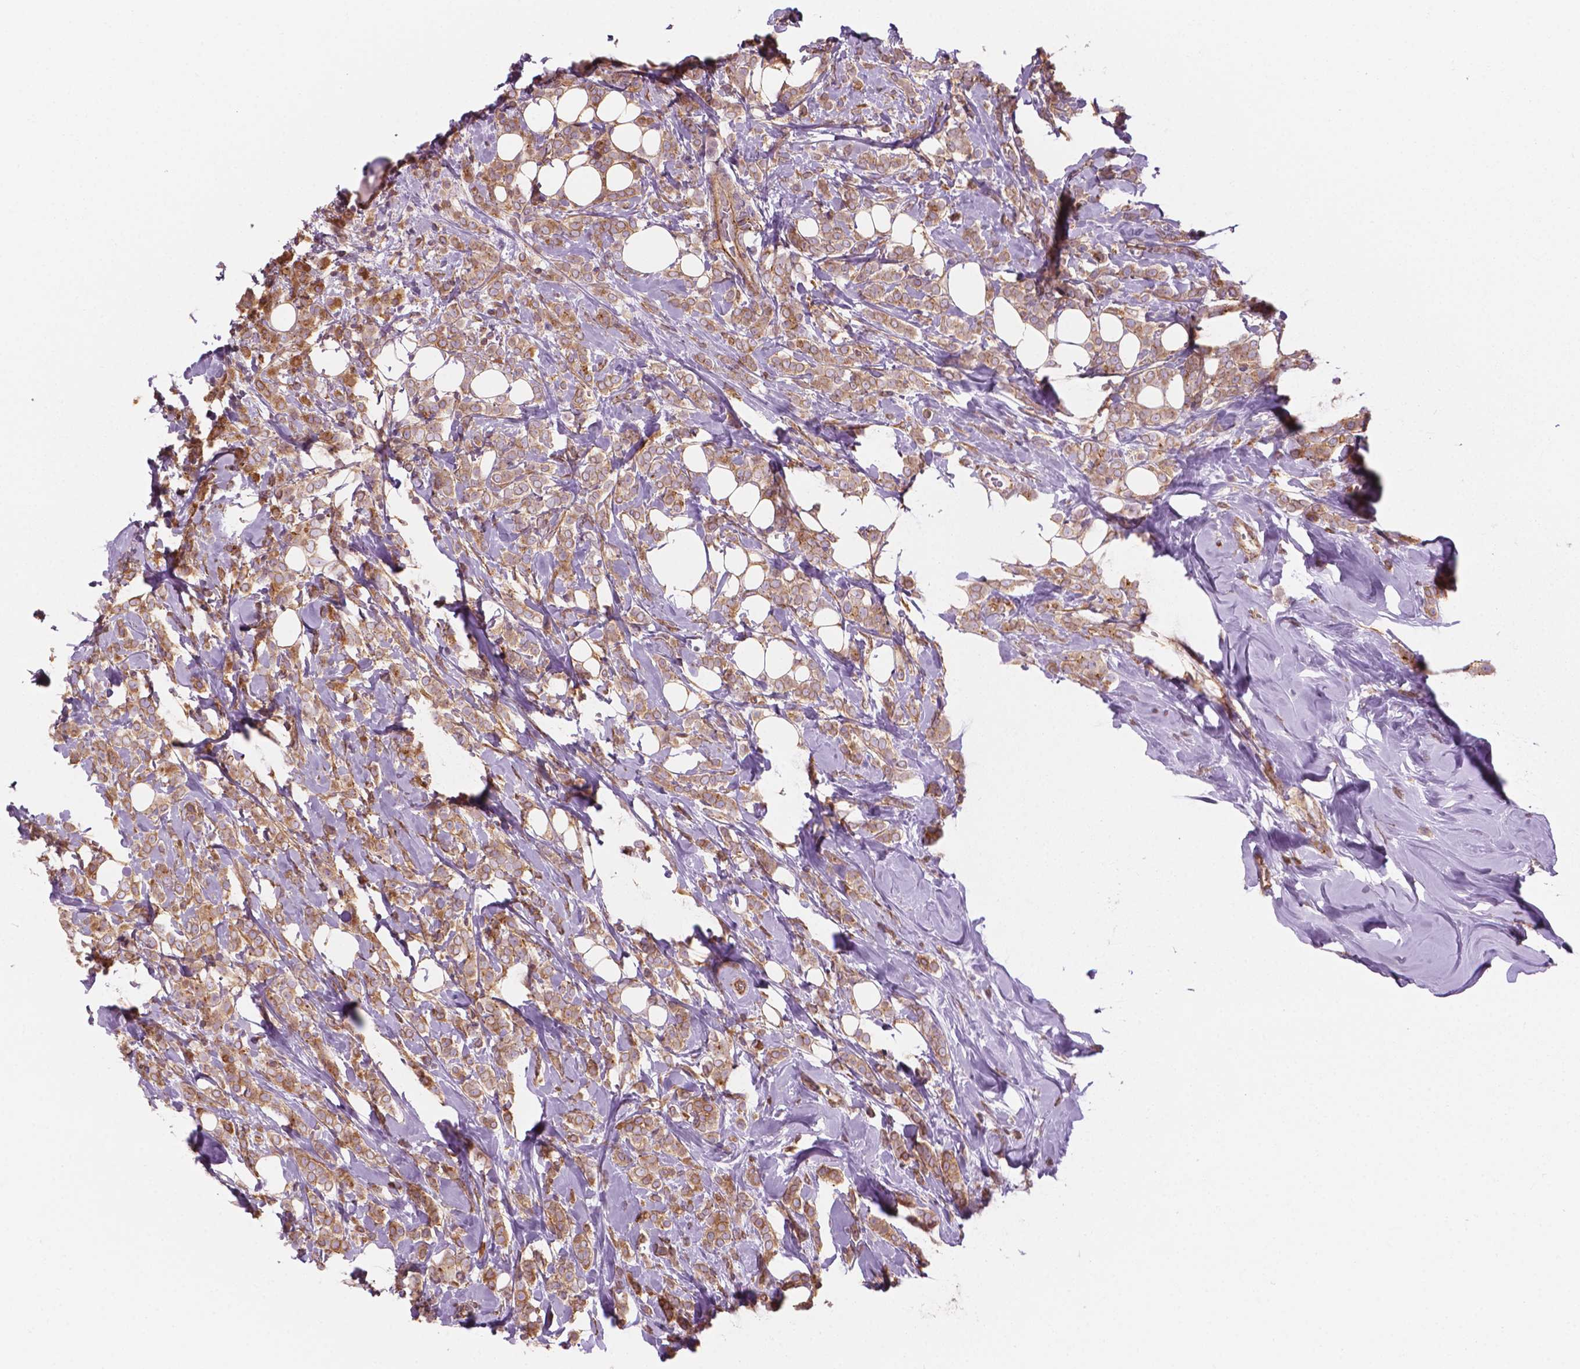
{"staining": {"intensity": "moderate", "quantity": ">75%", "location": "cytoplasmic/membranous"}, "tissue": "breast cancer", "cell_type": "Tumor cells", "image_type": "cancer", "snomed": [{"axis": "morphology", "description": "Lobular carcinoma"}, {"axis": "topography", "description": "Breast"}], "caption": "An immunohistochemistry image of neoplastic tissue is shown. Protein staining in brown labels moderate cytoplasmic/membranous positivity in breast lobular carcinoma within tumor cells.", "gene": "SURF4", "patient": {"sex": "female", "age": 49}}